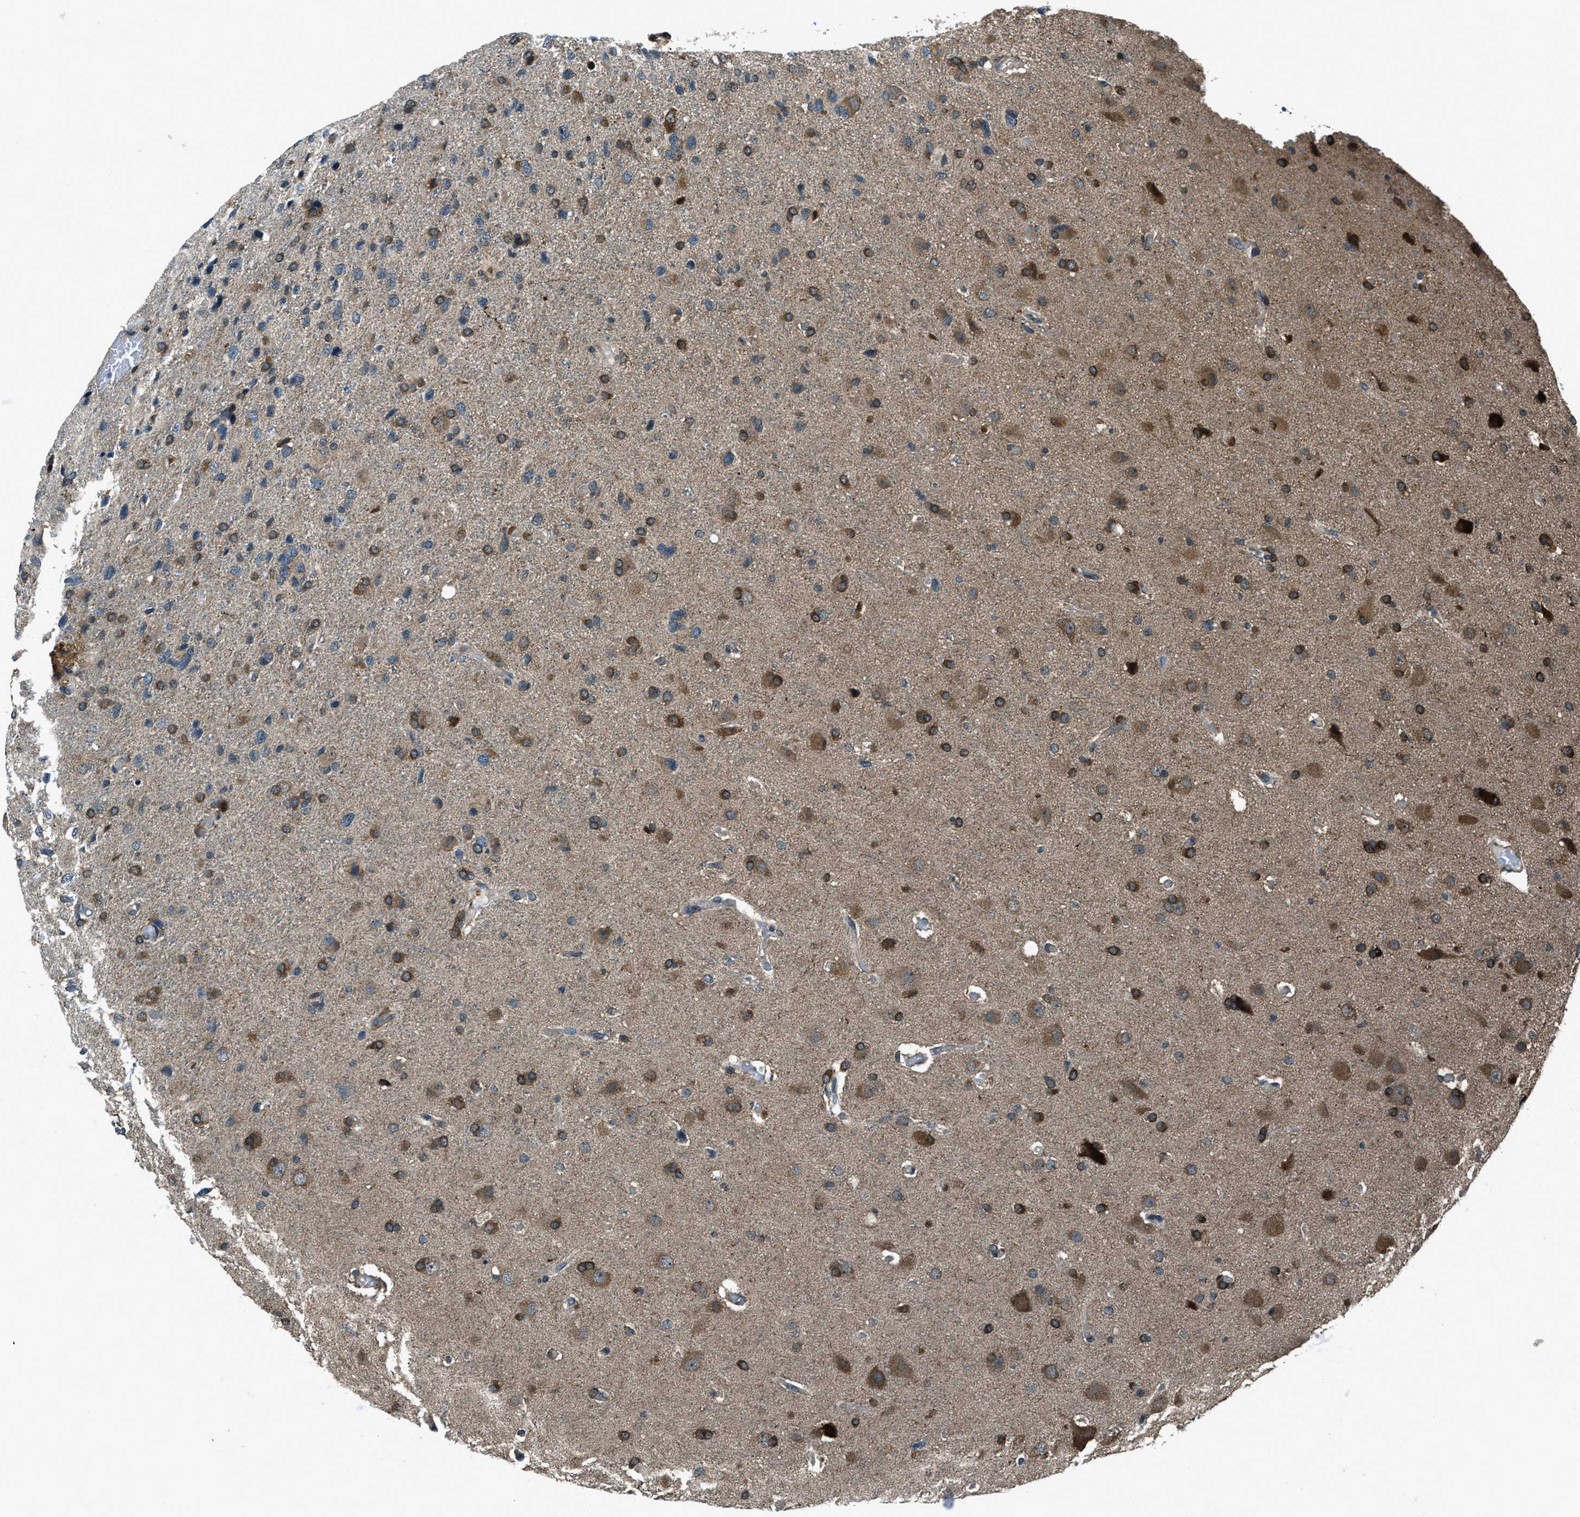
{"staining": {"intensity": "moderate", "quantity": "25%-75%", "location": "cytoplasmic/membranous"}, "tissue": "glioma", "cell_type": "Tumor cells", "image_type": "cancer", "snomed": [{"axis": "morphology", "description": "Glioma, malignant, High grade"}, {"axis": "topography", "description": "Brain"}], "caption": "Moderate cytoplasmic/membranous staining is seen in approximately 25%-75% of tumor cells in glioma. The protein is stained brown, and the nuclei are stained in blue (DAB (3,3'-diaminobenzidine) IHC with brightfield microscopy, high magnification).", "gene": "TRIM4", "patient": {"sex": "female", "age": 58}}